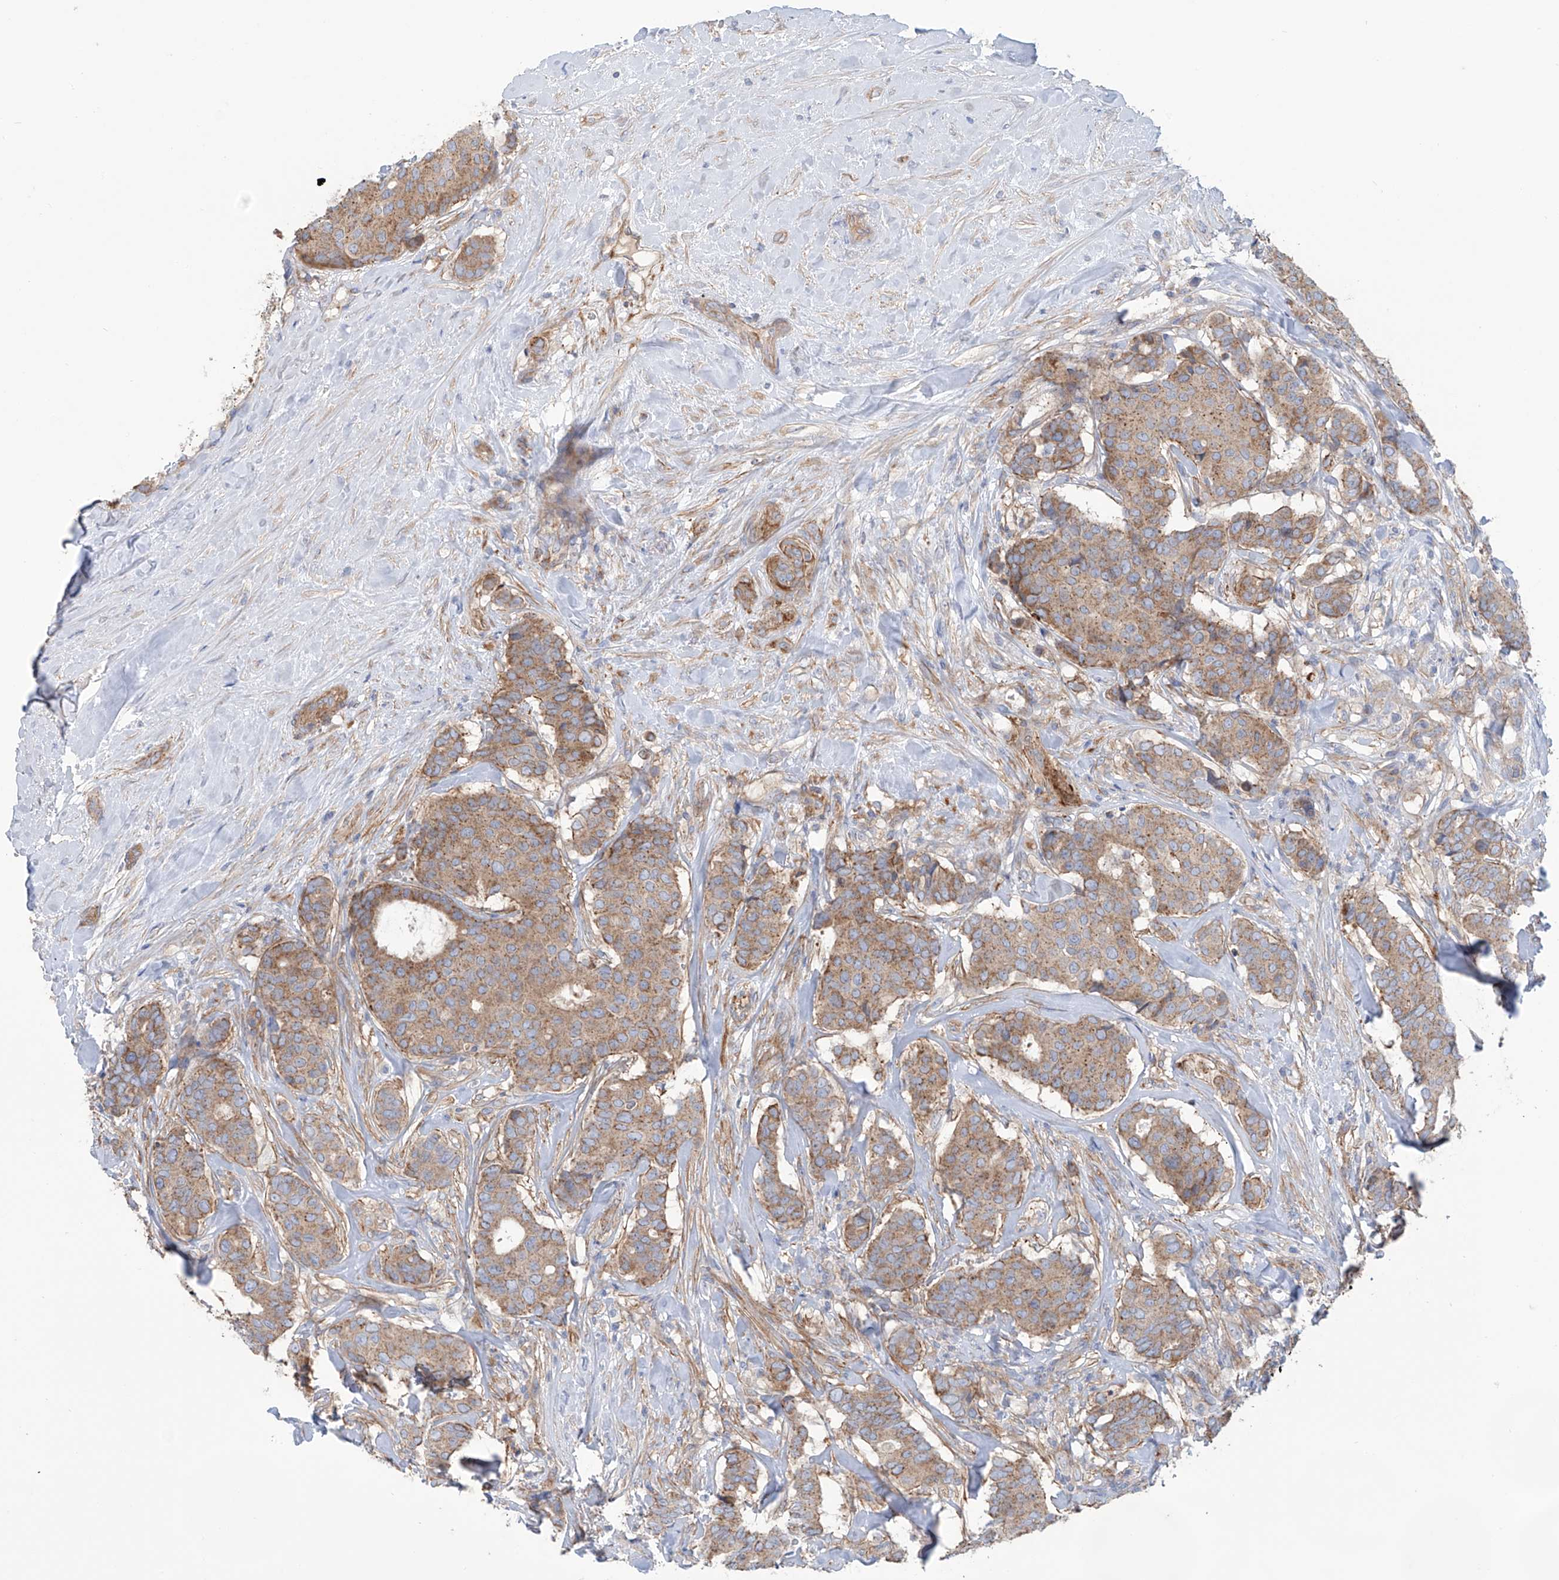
{"staining": {"intensity": "moderate", "quantity": ">75%", "location": "cytoplasmic/membranous"}, "tissue": "breast cancer", "cell_type": "Tumor cells", "image_type": "cancer", "snomed": [{"axis": "morphology", "description": "Duct carcinoma"}, {"axis": "topography", "description": "Breast"}], "caption": "Breast cancer stained with a brown dye displays moderate cytoplasmic/membranous positive positivity in approximately >75% of tumor cells.", "gene": "TMEM209", "patient": {"sex": "female", "age": 75}}